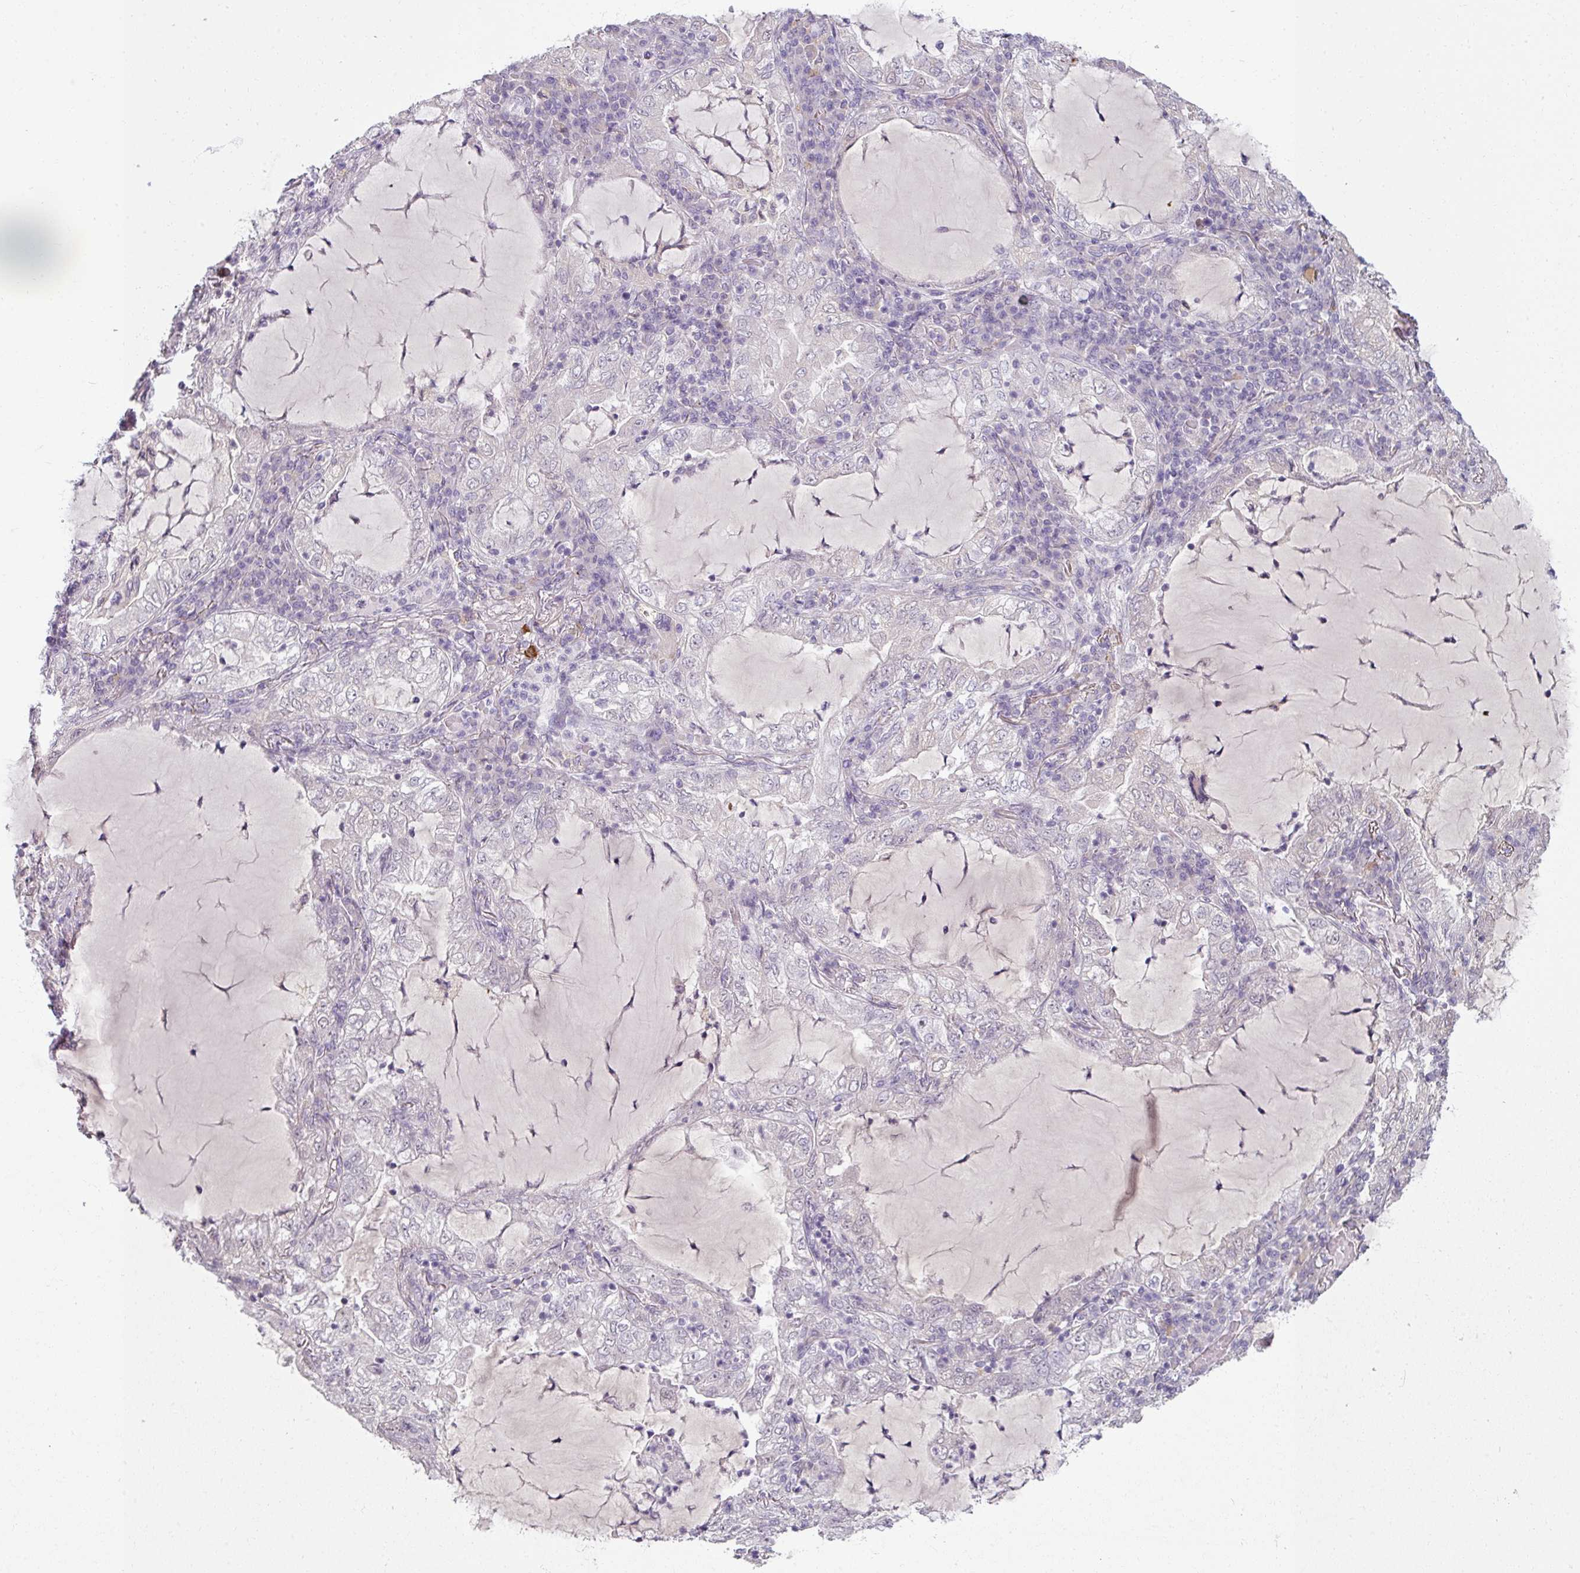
{"staining": {"intensity": "negative", "quantity": "none", "location": "none"}, "tissue": "lung cancer", "cell_type": "Tumor cells", "image_type": "cancer", "snomed": [{"axis": "morphology", "description": "Adenocarcinoma, NOS"}, {"axis": "topography", "description": "Lung"}], "caption": "Photomicrograph shows no significant protein staining in tumor cells of lung adenocarcinoma.", "gene": "UVSSA", "patient": {"sex": "female", "age": 73}}